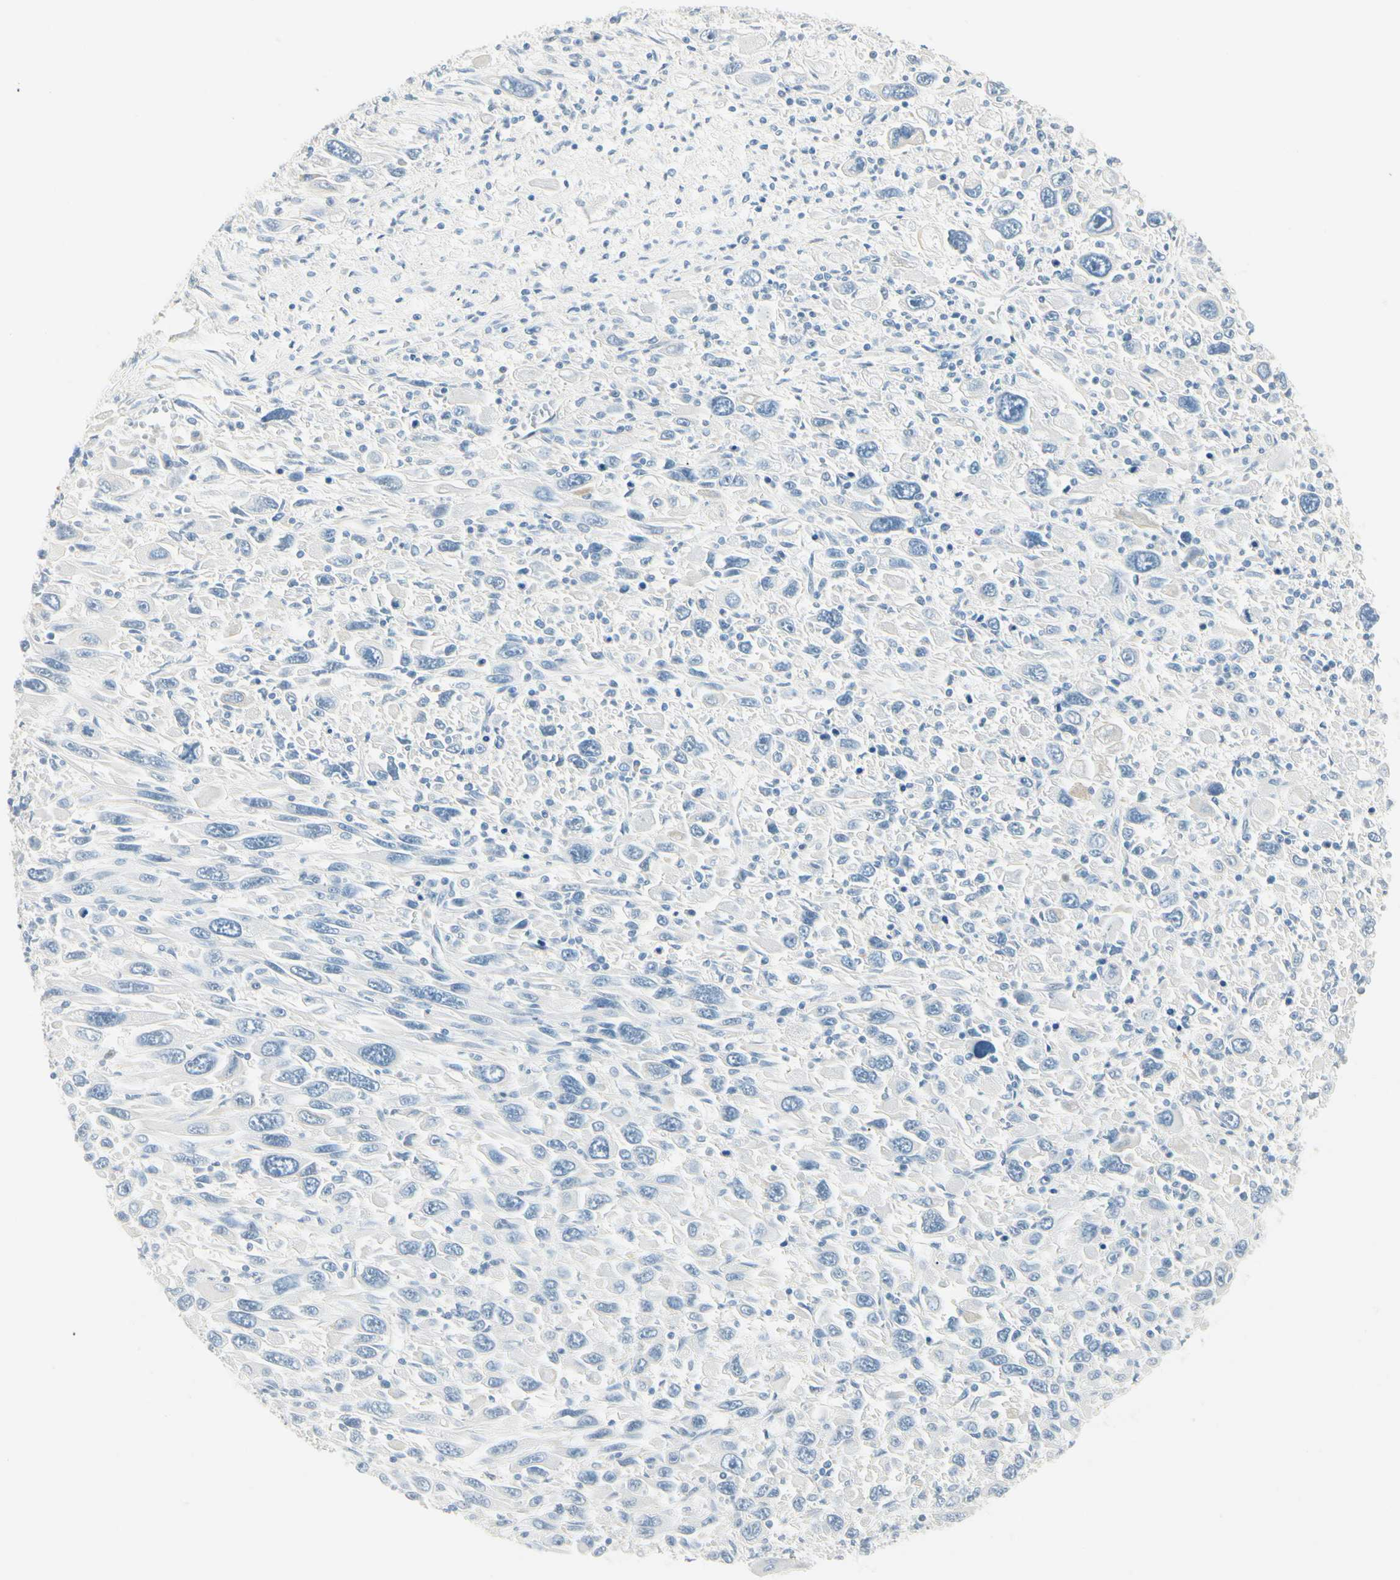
{"staining": {"intensity": "negative", "quantity": "none", "location": "none"}, "tissue": "melanoma", "cell_type": "Tumor cells", "image_type": "cancer", "snomed": [{"axis": "morphology", "description": "Malignant melanoma, Metastatic site"}, {"axis": "topography", "description": "Skin"}], "caption": "Immunohistochemical staining of malignant melanoma (metastatic site) shows no significant expression in tumor cells. Brightfield microscopy of immunohistochemistry (IHC) stained with DAB (3,3'-diaminobenzidine) (brown) and hematoxylin (blue), captured at high magnification.", "gene": "AMPH", "patient": {"sex": "female", "age": 56}}